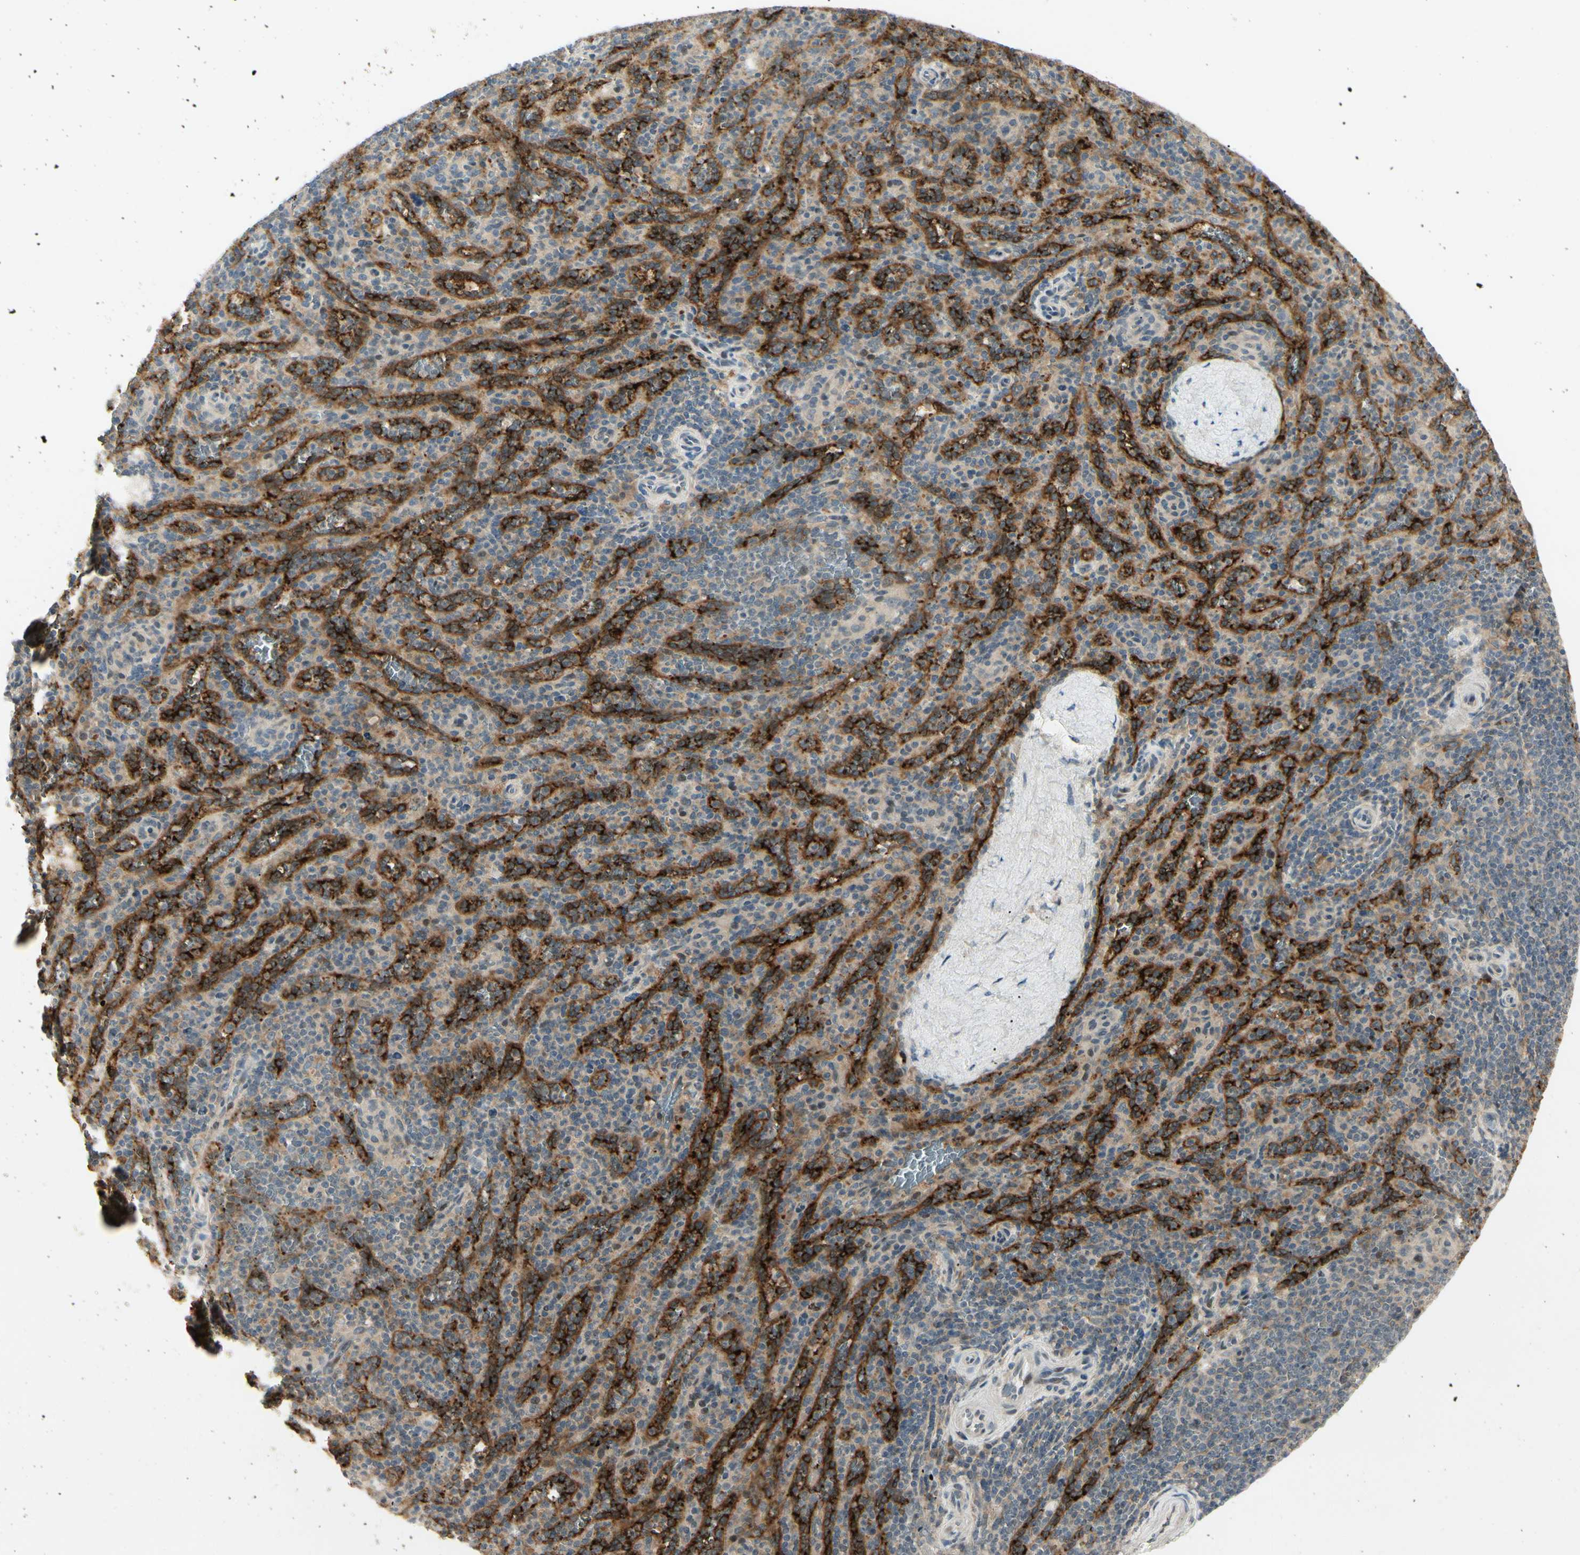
{"staining": {"intensity": "negative", "quantity": "none", "location": "none"}, "tissue": "spleen", "cell_type": "Cells in red pulp", "image_type": "normal", "snomed": [{"axis": "morphology", "description": "Normal tissue, NOS"}, {"axis": "topography", "description": "Spleen"}], "caption": "Immunohistochemistry micrograph of unremarkable human spleen stained for a protein (brown), which reveals no expression in cells in red pulp. The staining was performed using DAB (3,3'-diaminobenzidine) to visualize the protein expression in brown, while the nuclei were stained in blue with hematoxylin (Magnification: 20x).", "gene": "FNDC3B", "patient": {"sex": "male", "age": 36}}